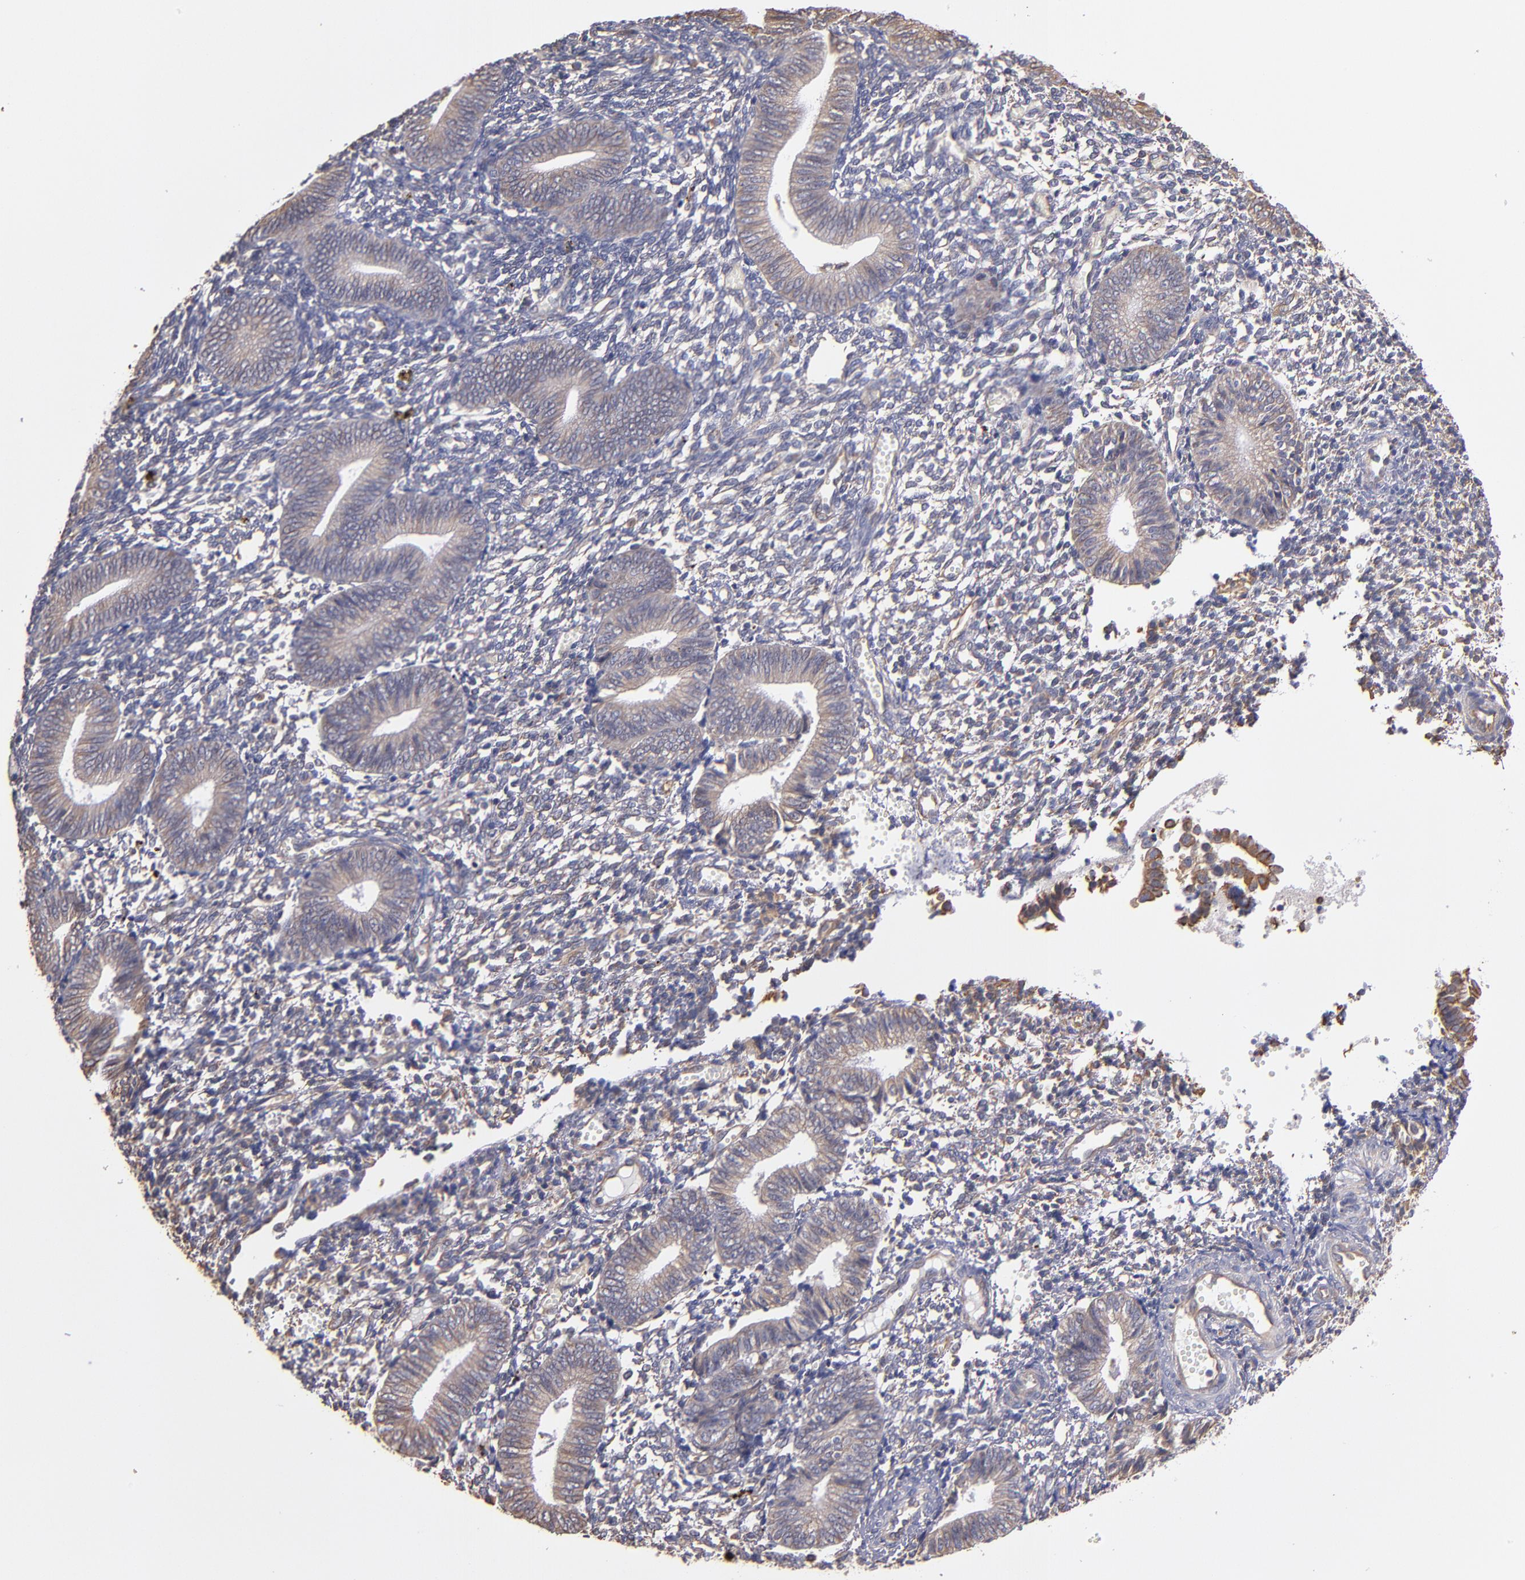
{"staining": {"intensity": "weak", "quantity": "<25%", "location": "cytoplasmic/membranous"}, "tissue": "endometrium", "cell_type": "Cells in endometrial stroma", "image_type": "normal", "snomed": [{"axis": "morphology", "description": "Normal tissue, NOS"}, {"axis": "topography", "description": "Uterus"}, {"axis": "topography", "description": "Endometrium"}], "caption": "There is no significant staining in cells in endometrial stroma of endometrium. Nuclei are stained in blue.", "gene": "ABCC1", "patient": {"sex": "female", "age": 33}}